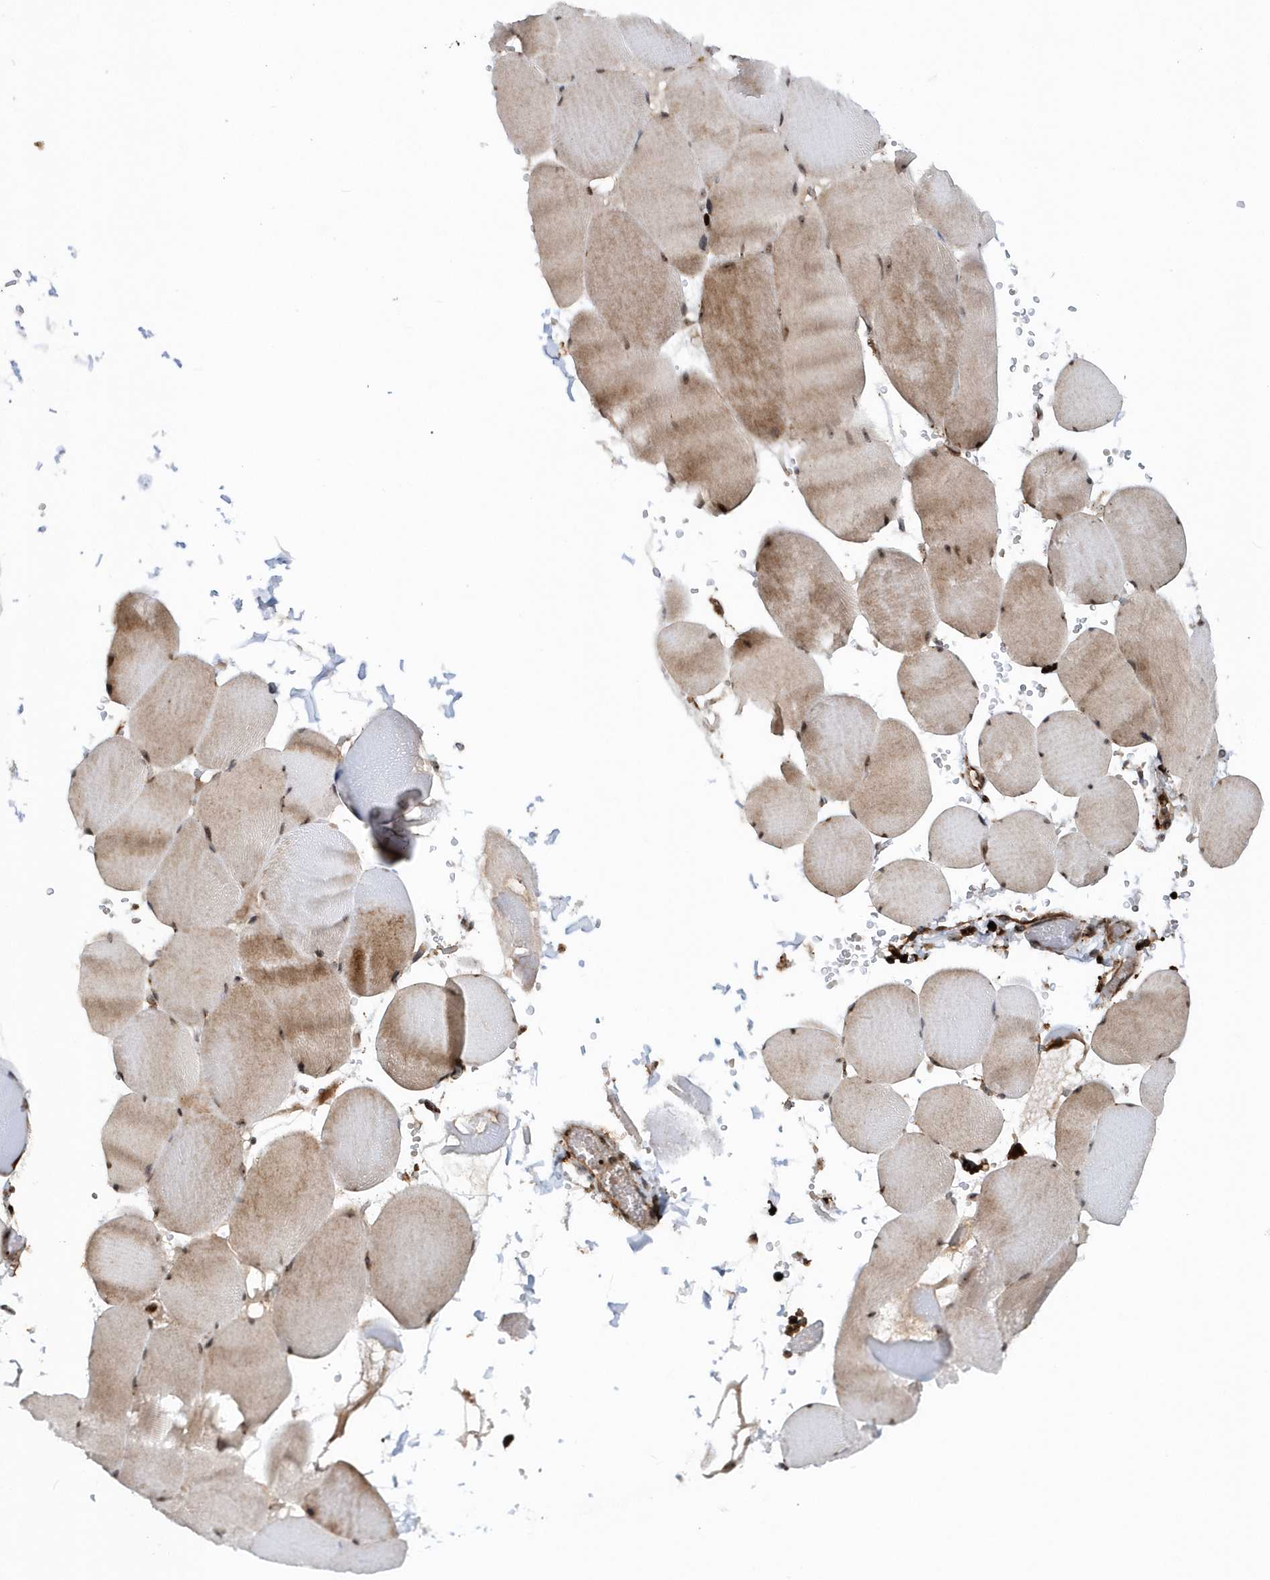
{"staining": {"intensity": "moderate", "quantity": "<25%", "location": "cytoplasmic/membranous,nuclear"}, "tissue": "skeletal muscle", "cell_type": "Myocytes", "image_type": "normal", "snomed": [{"axis": "morphology", "description": "Normal tissue, NOS"}, {"axis": "topography", "description": "Skeletal muscle"}, {"axis": "topography", "description": "Head-Neck"}], "caption": "Protein analysis of benign skeletal muscle reveals moderate cytoplasmic/membranous,nuclear expression in about <25% of myocytes. (Brightfield microscopy of DAB IHC at high magnification).", "gene": "SOWAHB", "patient": {"sex": "male", "age": 66}}